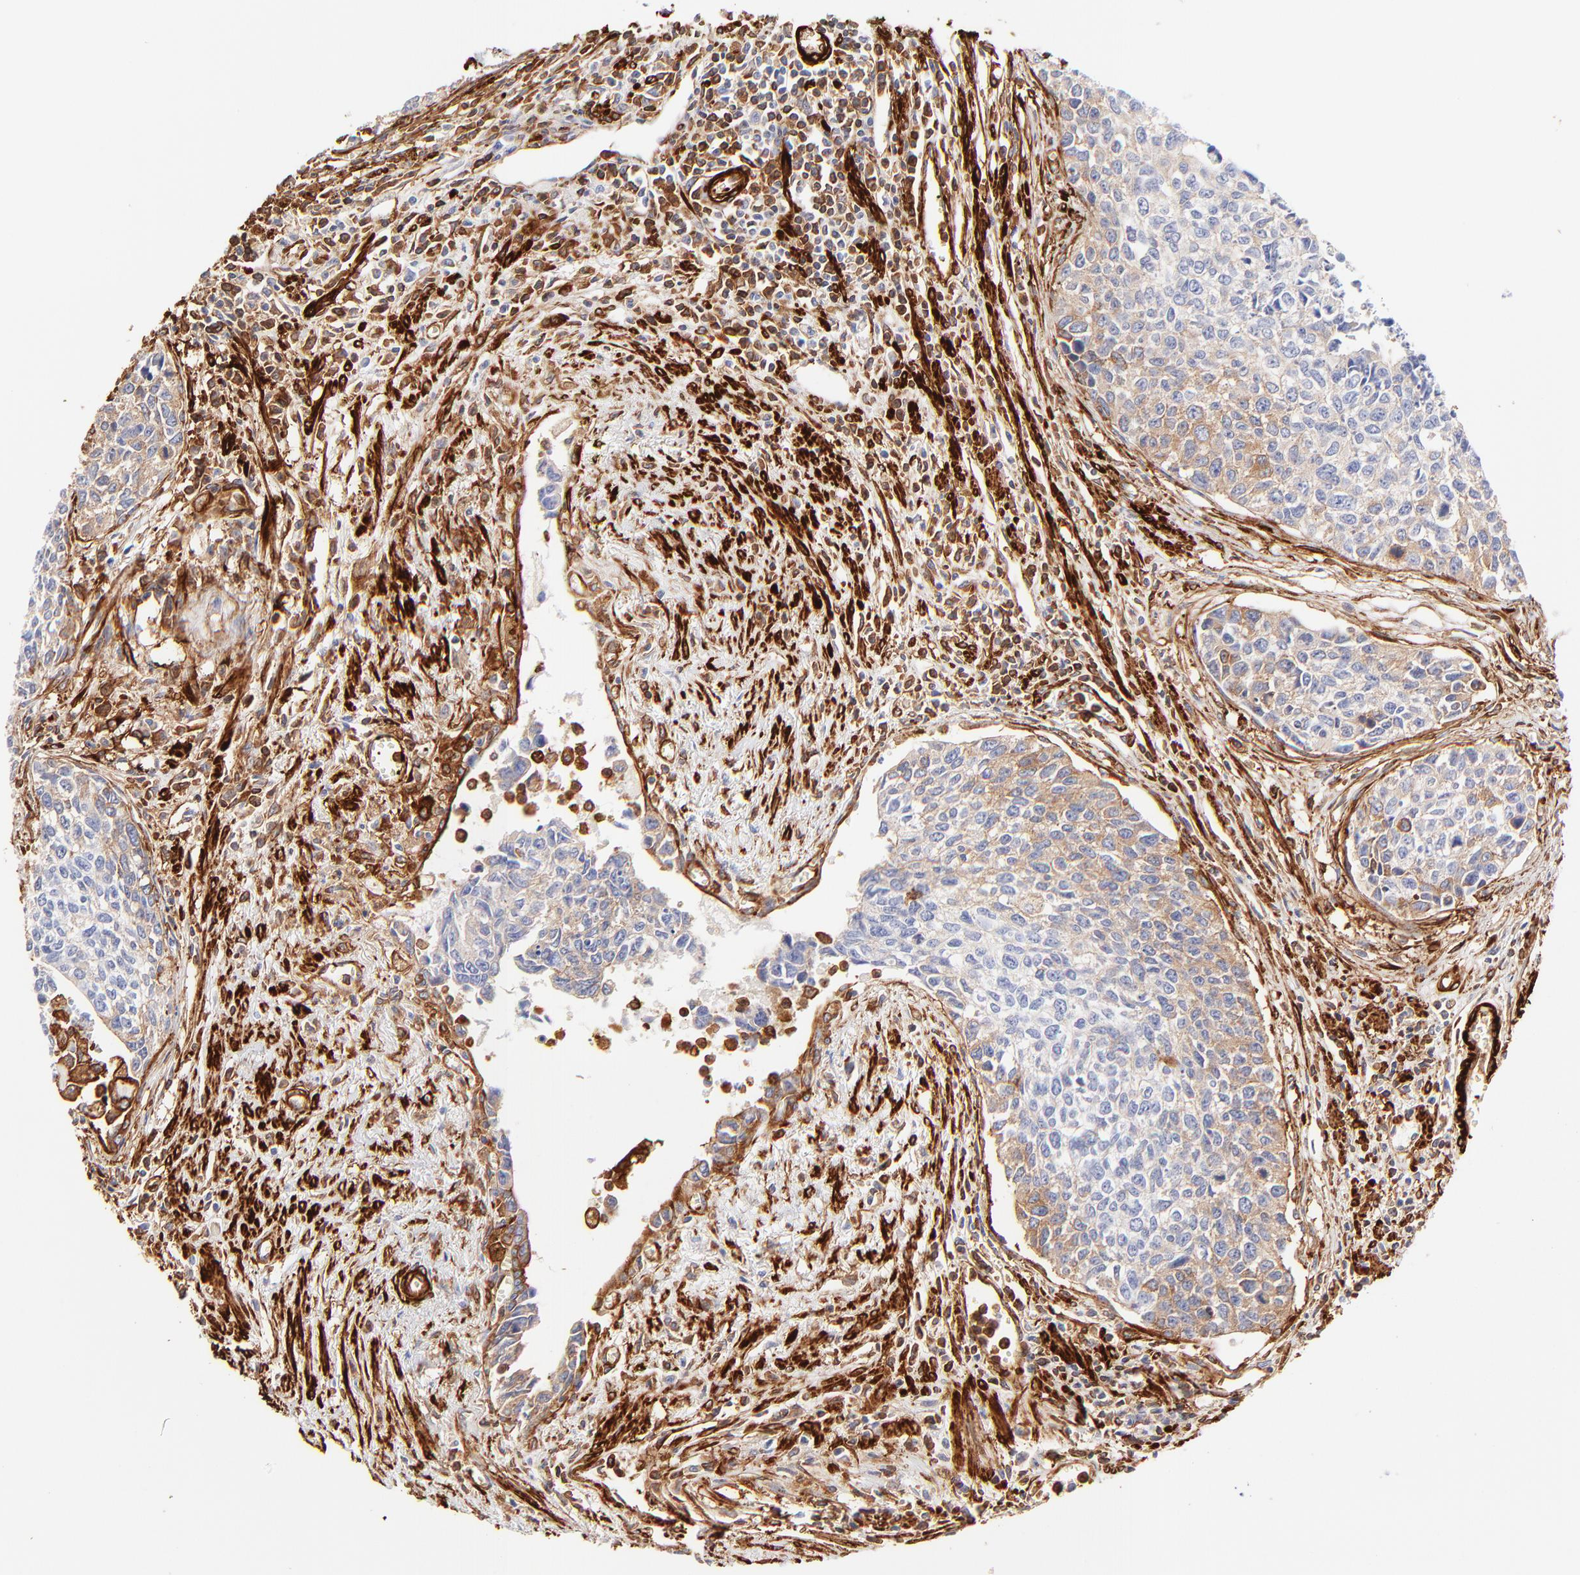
{"staining": {"intensity": "moderate", "quantity": ">75%", "location": "cytoplasmic/membranous"}, "tissue": "urothelial cancer", "cell_type": "Tumor cells", "image_type": "cancer", "snomed": [{"axis": "morphology", "description": "Urothelial carcinoma, High grade"}, {"axis": "topography", "description": "Urinary bladder"}], "caption": "An image of urothelial carcinoma (high-grade) stained for a protein reveals moderate cytoplasmic/membranous brown staining in tumor cells.", "gene": "FLNA", "patient": {"sex": "male", "age": 81}}